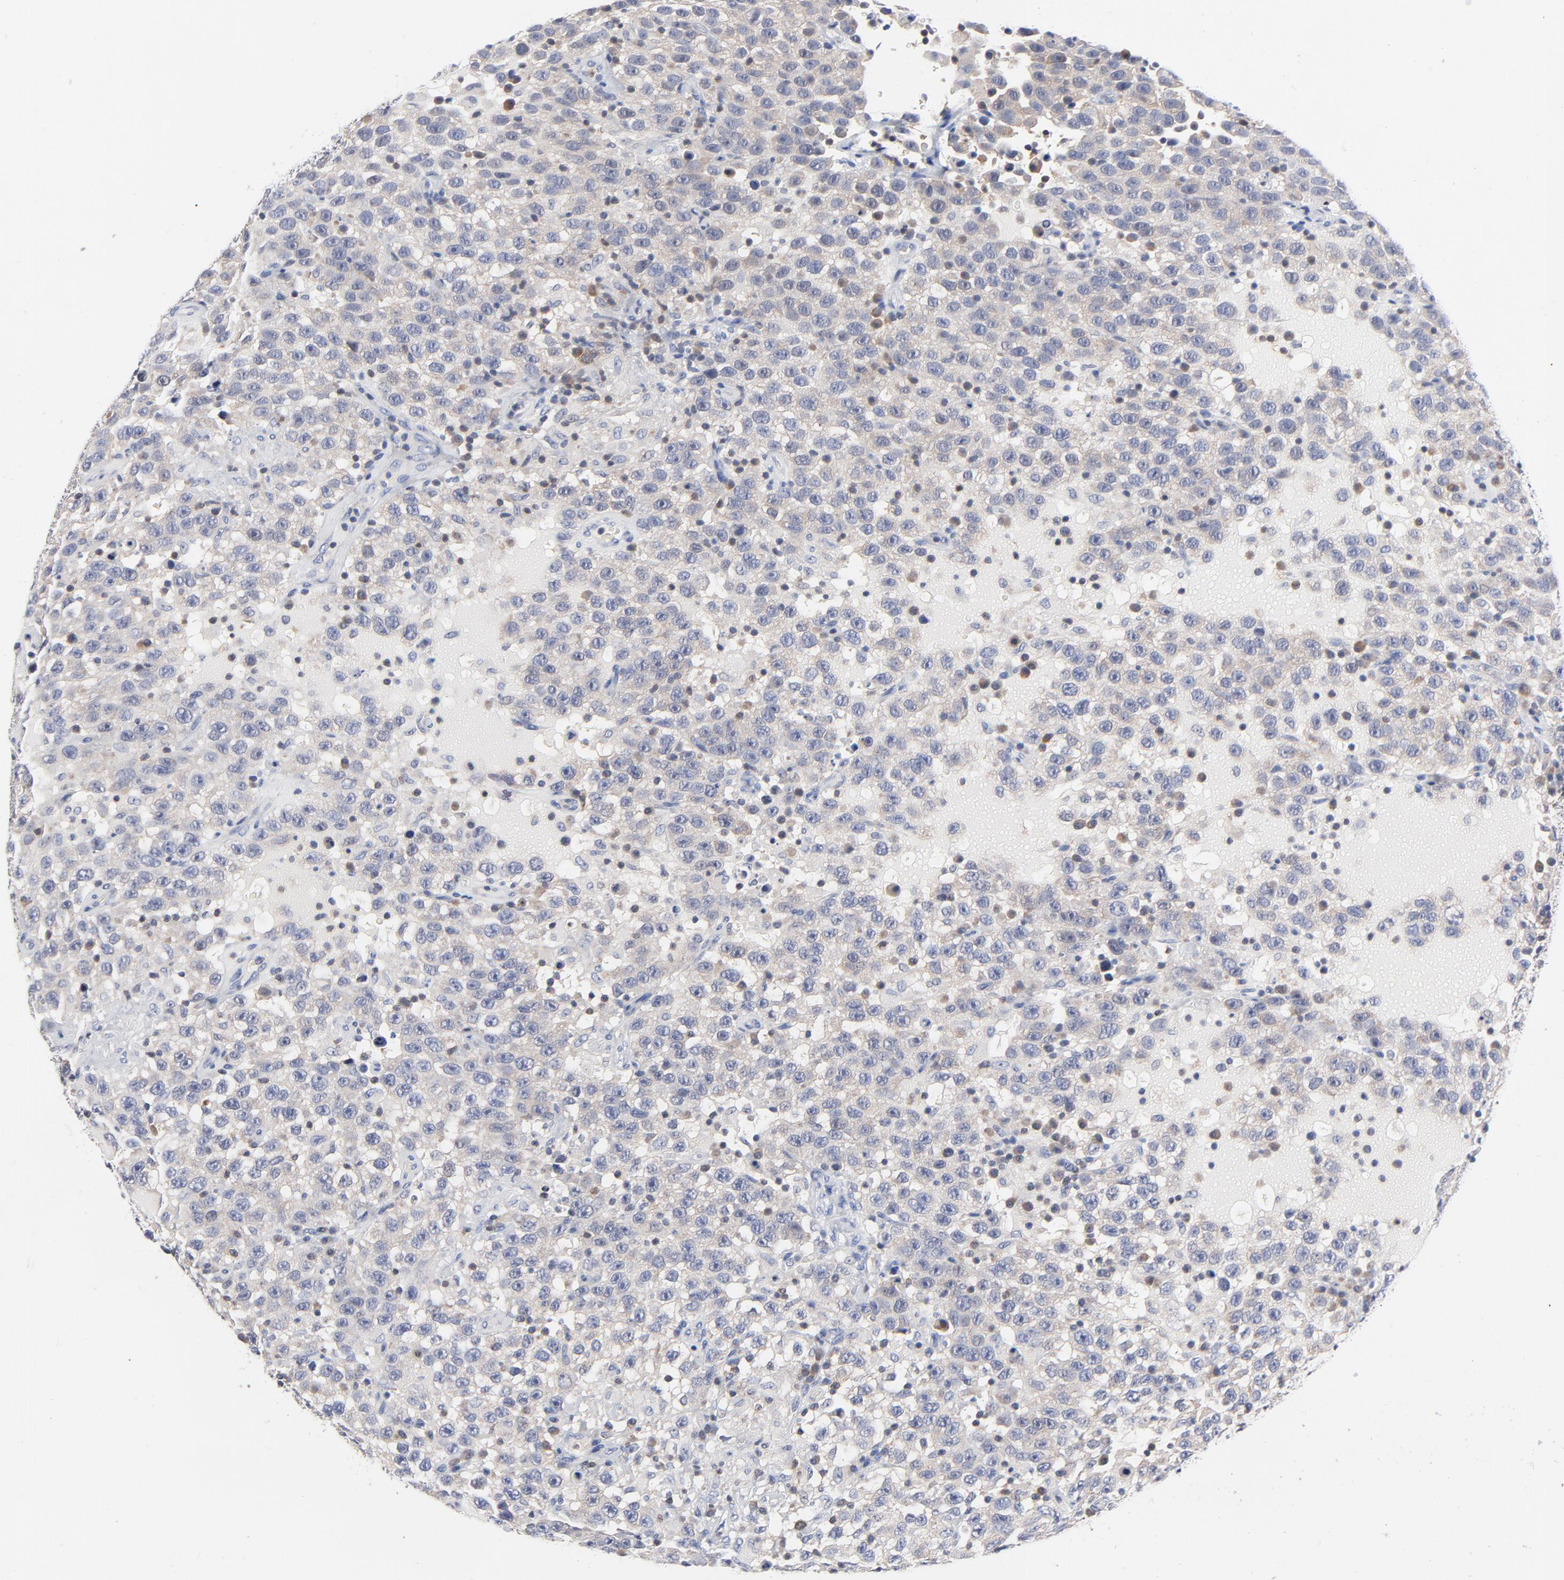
{"staining": {"intensity": "negative", "quantity": "none", "location": "none"}, "tissue": "testis cancer", "cell_type": "Tumor cells", "image_type": "cancer", "snomed": [{"axis": "morphology", "description": "Seminoma, NOS"}, {"axis": "topography", "description": "Testis"}], "caption": "This is a micrograph of immunohistochemistry (IHC) staining of testis cancer (seminoma), which shows no positivity in tumor cells. The staining was performed using DAB to visualize the protein expression in brown, while the nuclei were stained in blue with hematoxylin (Magnification: 20x).", "gene": "CAB39L", "patient": {"sex": "male", "age": 41}}